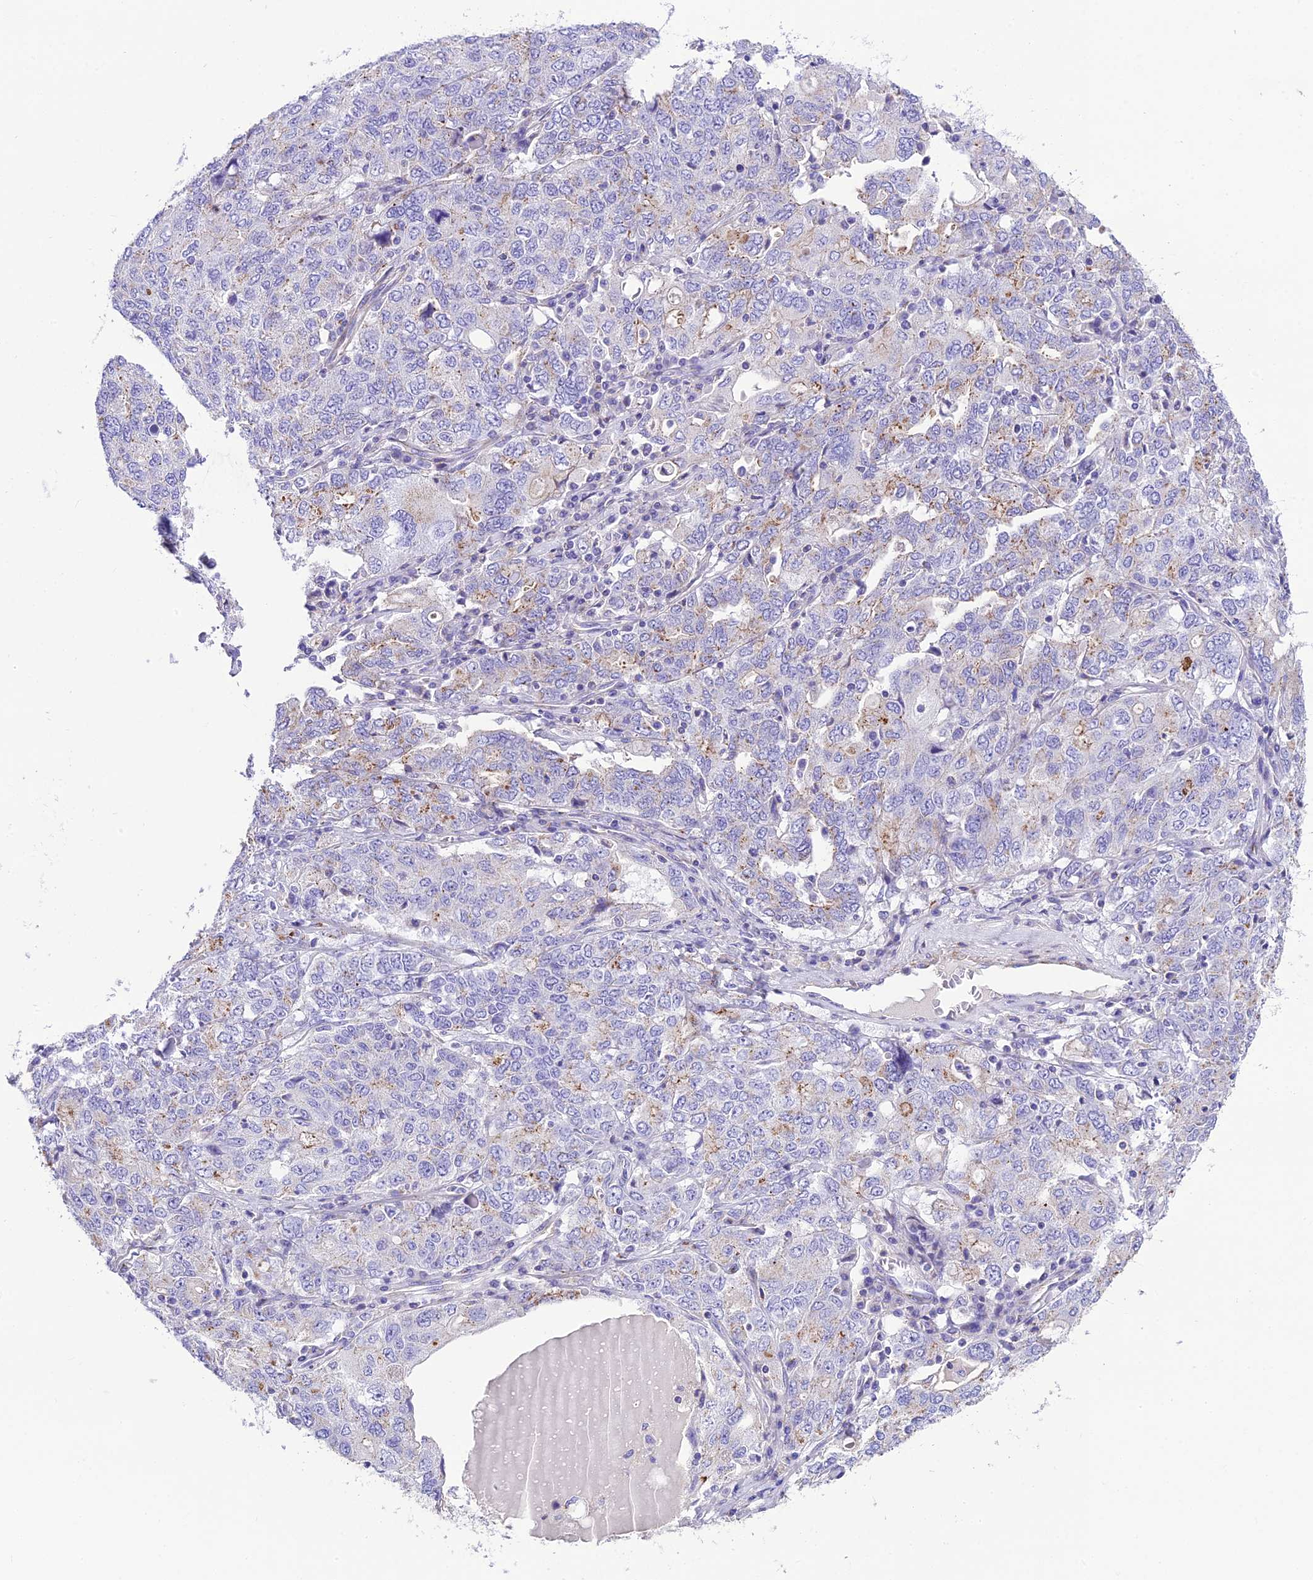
{"staining": {"intensity": "moderate", "quantity": "<25%", "location": "cytoplasmic/membranous"}, "tissue": "ovarian cancer", "cell_type": "Tumor cells", "image_type": "cancer", "snomed": [{"axis": "morphology", "description": "Carcinoma, endometroid"}, {"axis": "topography", "description": "Ovary"}], "caption": "About <25% of tumor cells in human ovarian cancer demonstrate moderate cytoplasmic/membranous protein staining as visualized by brown immunohistochemical staining.", "gene": "GFRA1", "patient": {"sex": "female", "age": 62}}